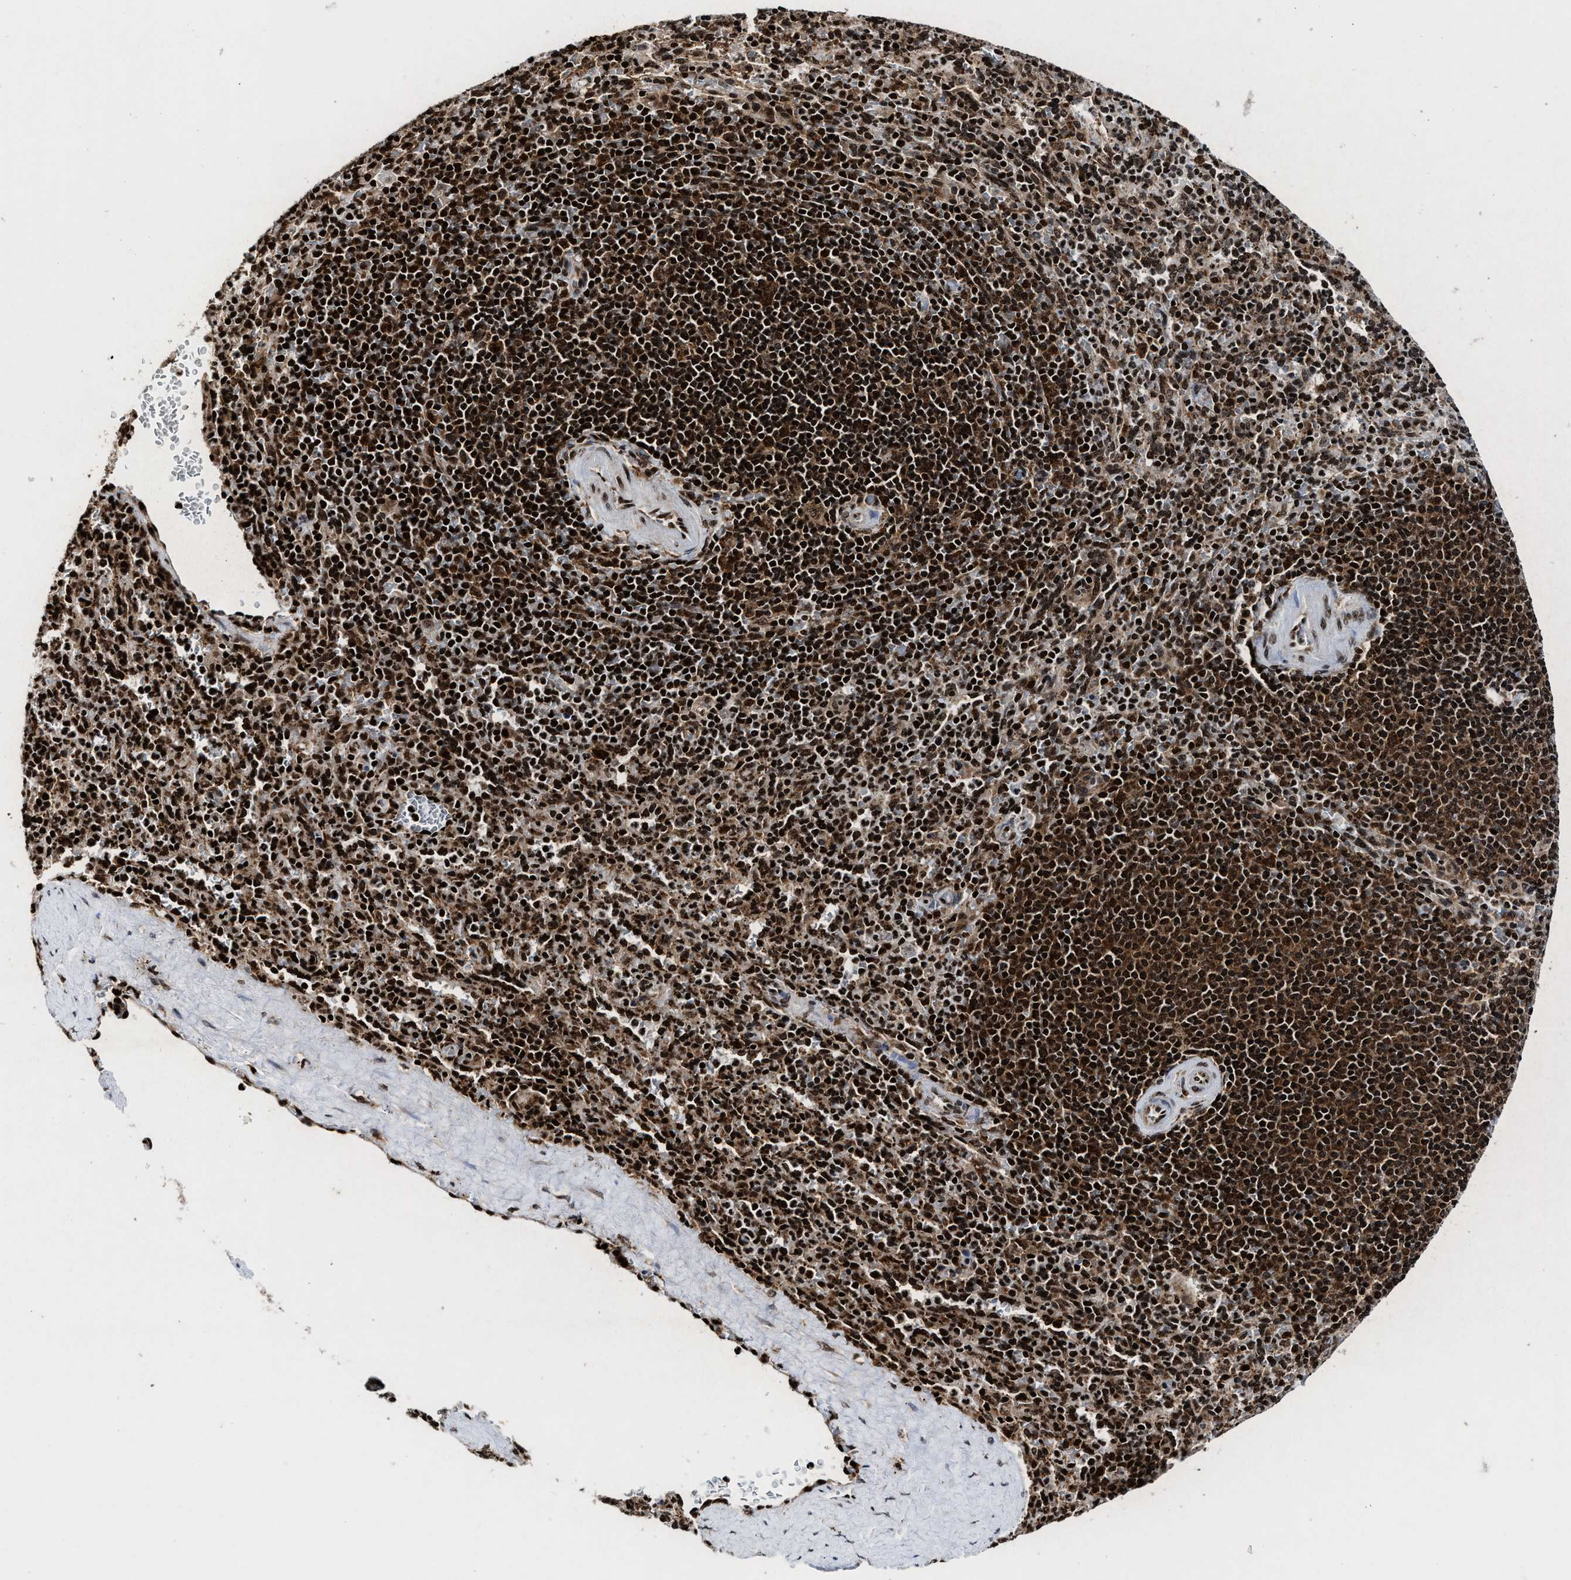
{"staining": {"intensity": "strong", "quantity": ">75%", "location": "nuclear"}, "tissue": "spleen", "cell_type": "Cells in red pulp", "image_type": "normal", "snomed": [{"axis": "morphology", "description": "Normal tissue, NOS"}, {"axis": "topography", "description": "Spleen"}], "caption": "Immunohistochemistry (DAB (3,3'-diaminobenzidine)) staining of unremarkable spleen exhibits strong nuclear protein staining in approximately >75% of cells in red pulp.", "gene": "ALYREF", "patient": {"sex": "male", "age": 36}}